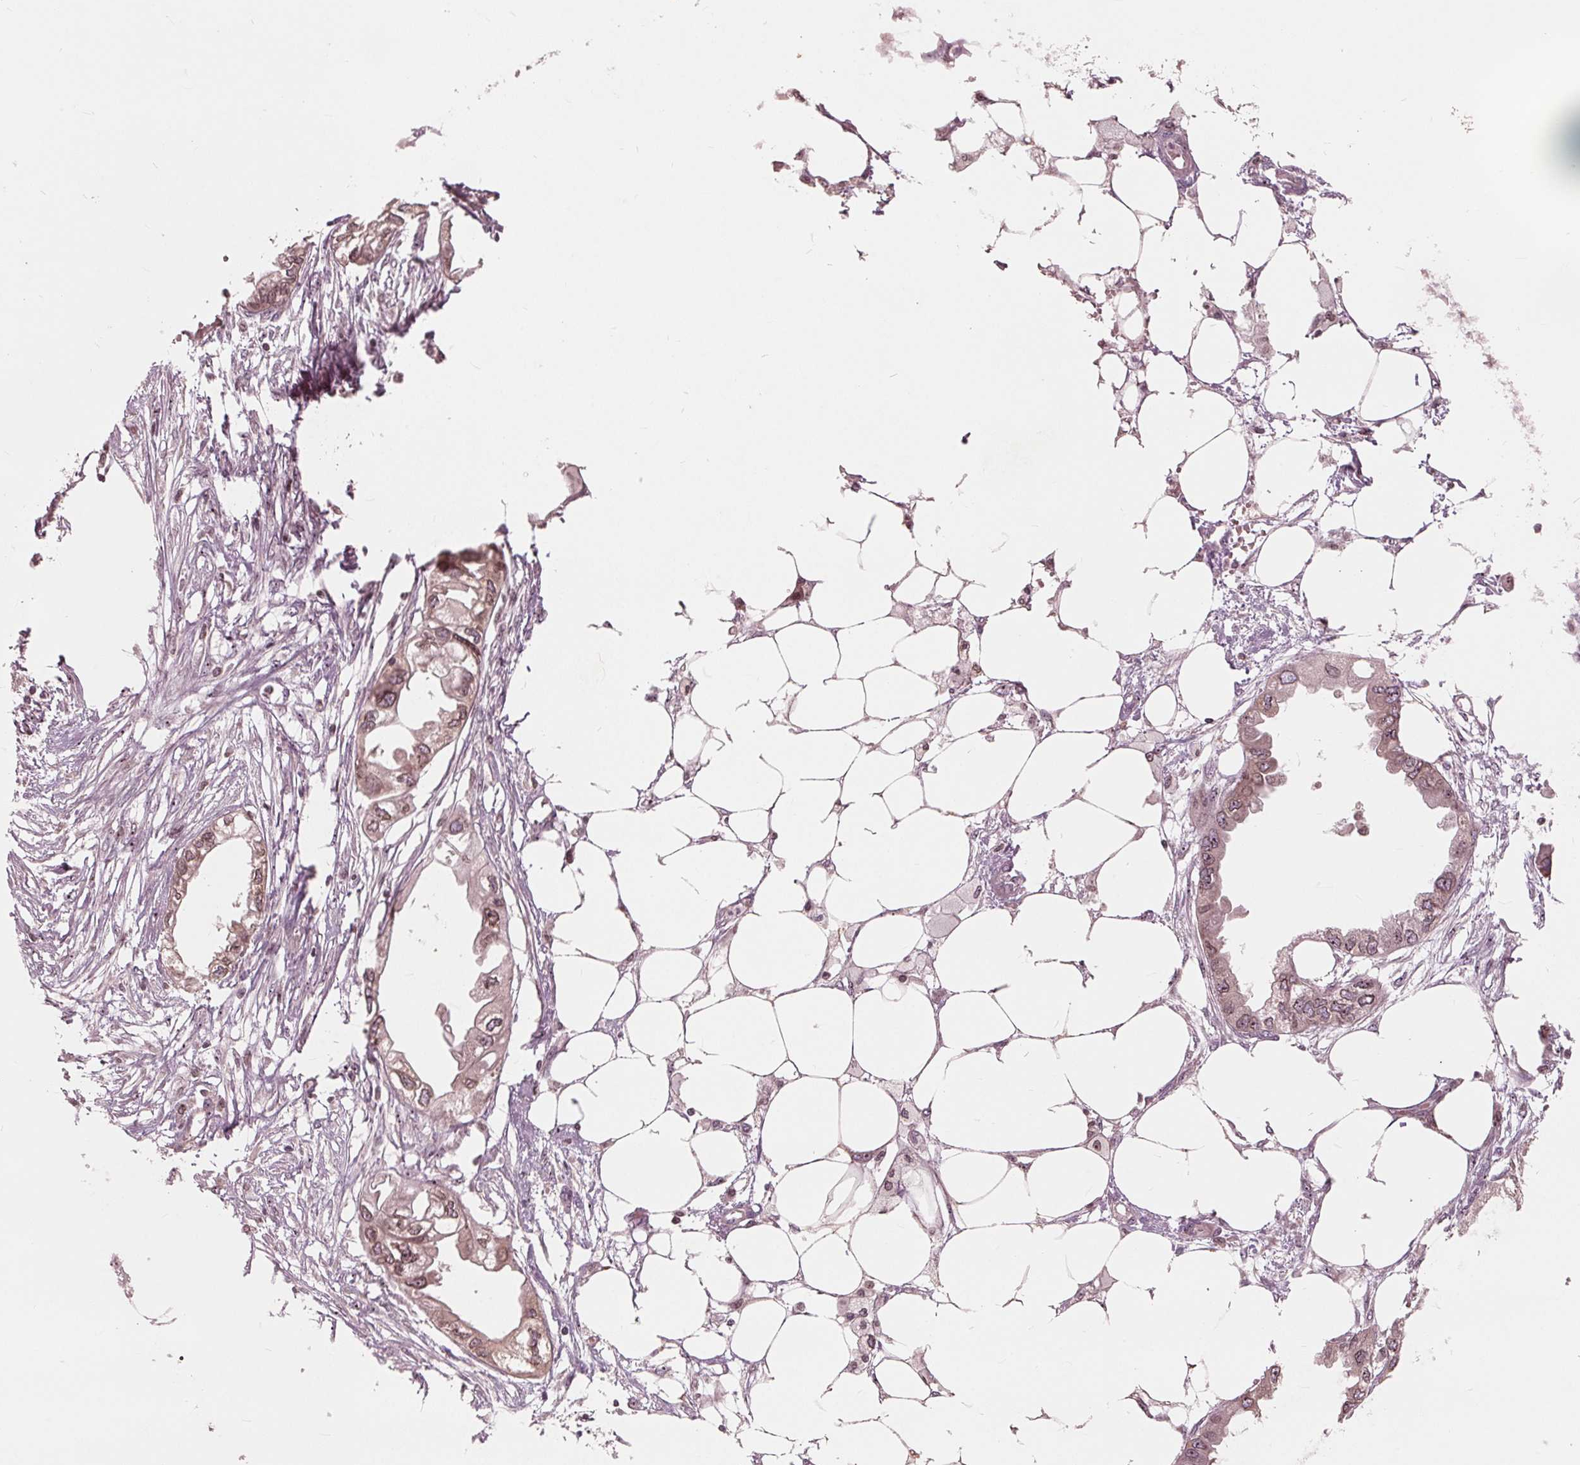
{"staining": {"intensity": "moderate", "quantity": ">75%", "location": "cytoplasmic/membranous,nuclear"}, "tissue": "endometrial cancer", "cell_type": "Tumor cells", "image_type": "cancer", "snomed": [{"axis": "morphology", "description": "Adenocarcinoma, NOS"}, {"axis": "morphology", "description": "Adenocarcinoma, metastatic, NOS"}, {"axis": "topography", "description": "Adipose tissue"}, {"axis": "topography", "description": "Endometrium"}], "caption": "Immunohistochemical staining of human endometrial cancer displays medium levels of moderate cytoplasmic/membranous and nuclear expression in approximately >75% of tumor cells.", "gene": "NUP210", "patient": {"sex": "female", "age": 67}}